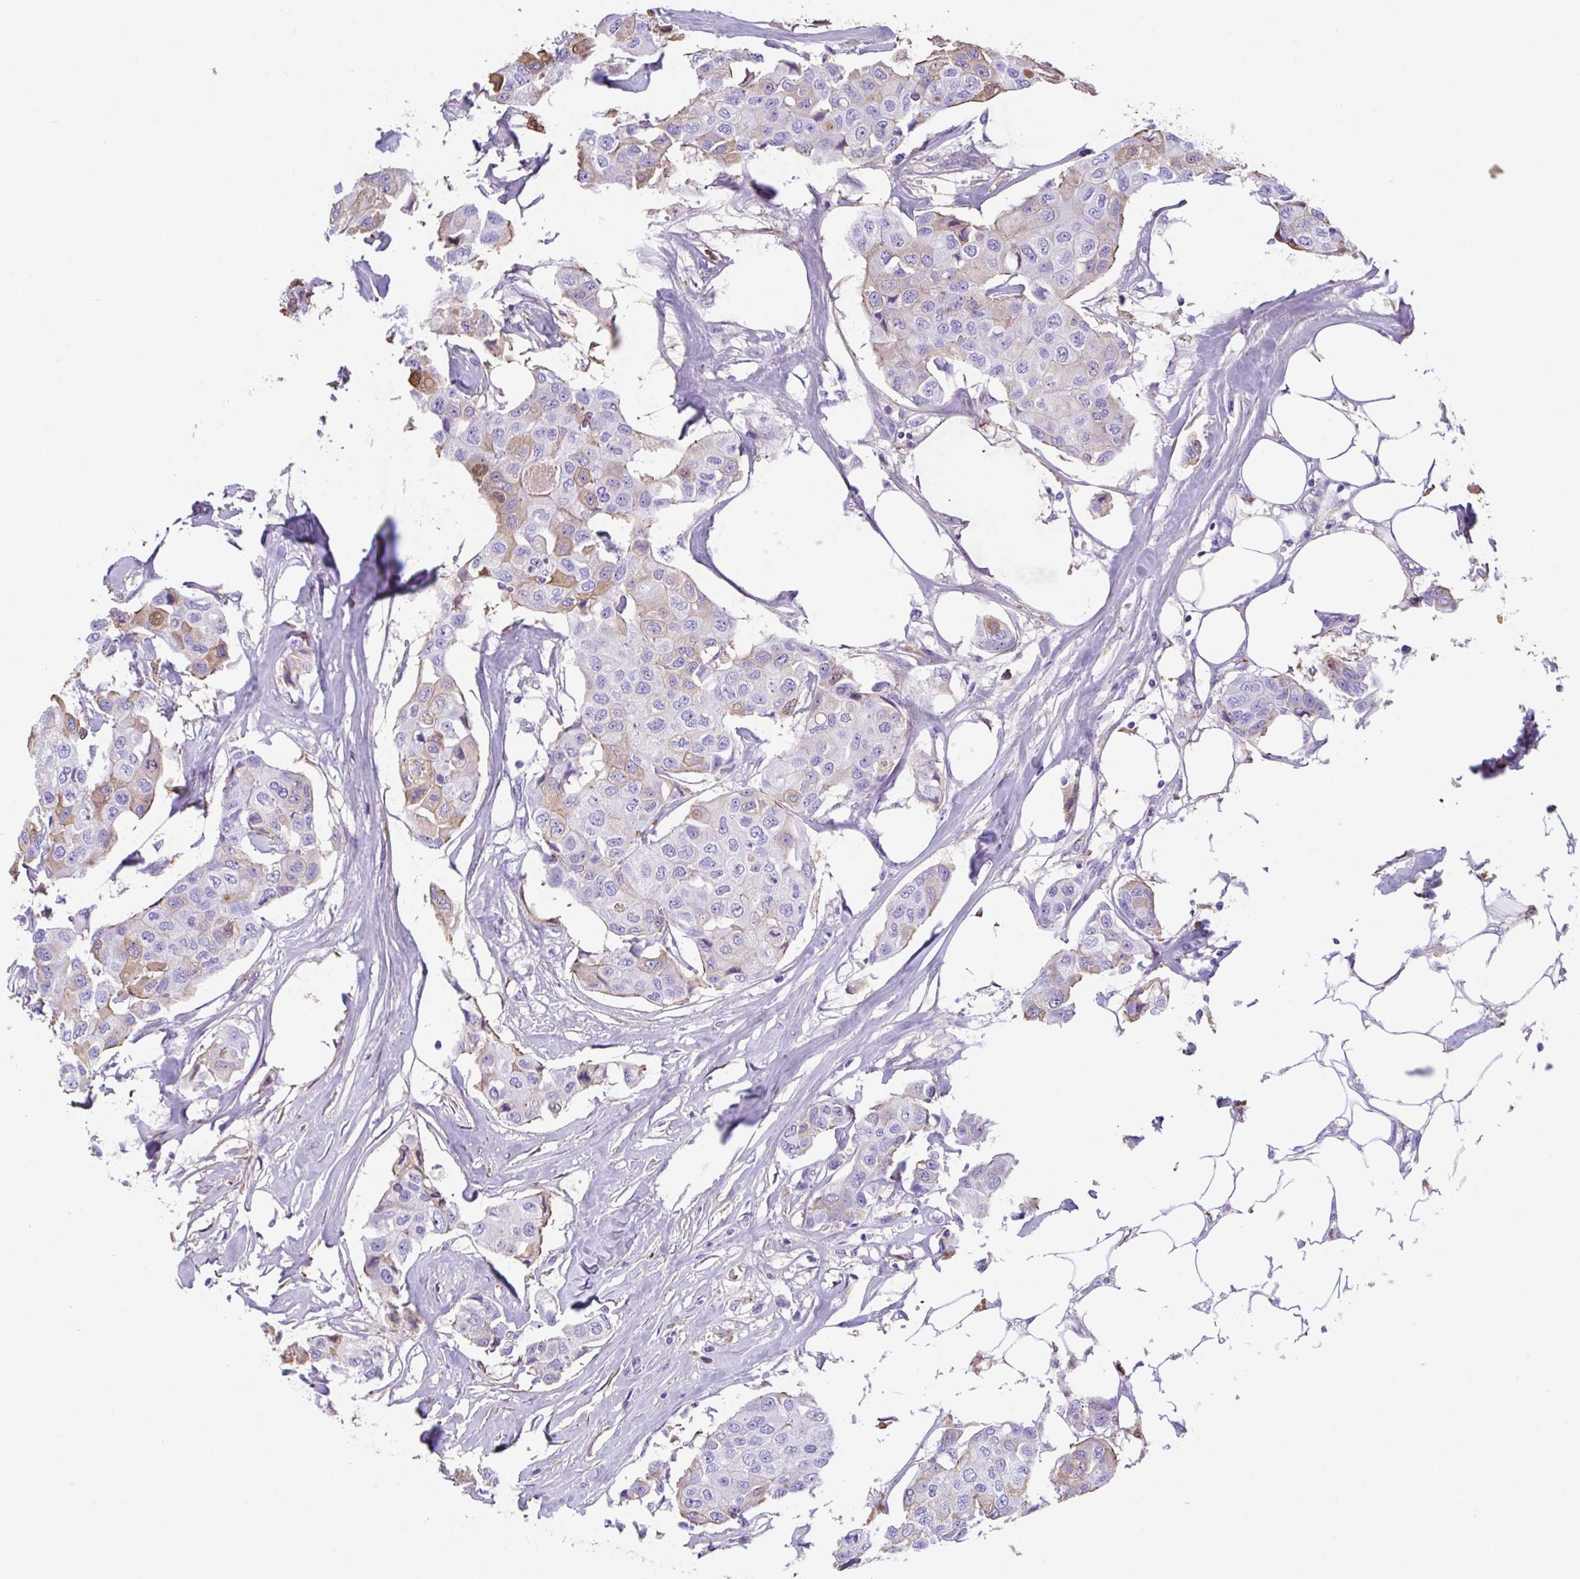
{"staining": {"intensity": "weak", "quantity": "<25%", "location": "cytoplasmic/membranous"}, "tissue": "breast cancer", "cell_type": "Tumor cells", "image_type": "cancer", "snomed": [{"axis": "morphology", "description": "Duct carcinoma"}, {"axis": "topography", "description": "Breast"}, {"axis": "topography", "description": "Lymph node"}], "caption": "The micrograph demonstrates no staining of tumor cells in breast cancer (invasive ductal carcinoma). (Stains: DAB immunohistochemistry with hematoxylin counter stain, Microscopy: brightfield microscopy at high magnification).", "gene": "HOXC12", "patient": {"sex": "female", "age": 80}}